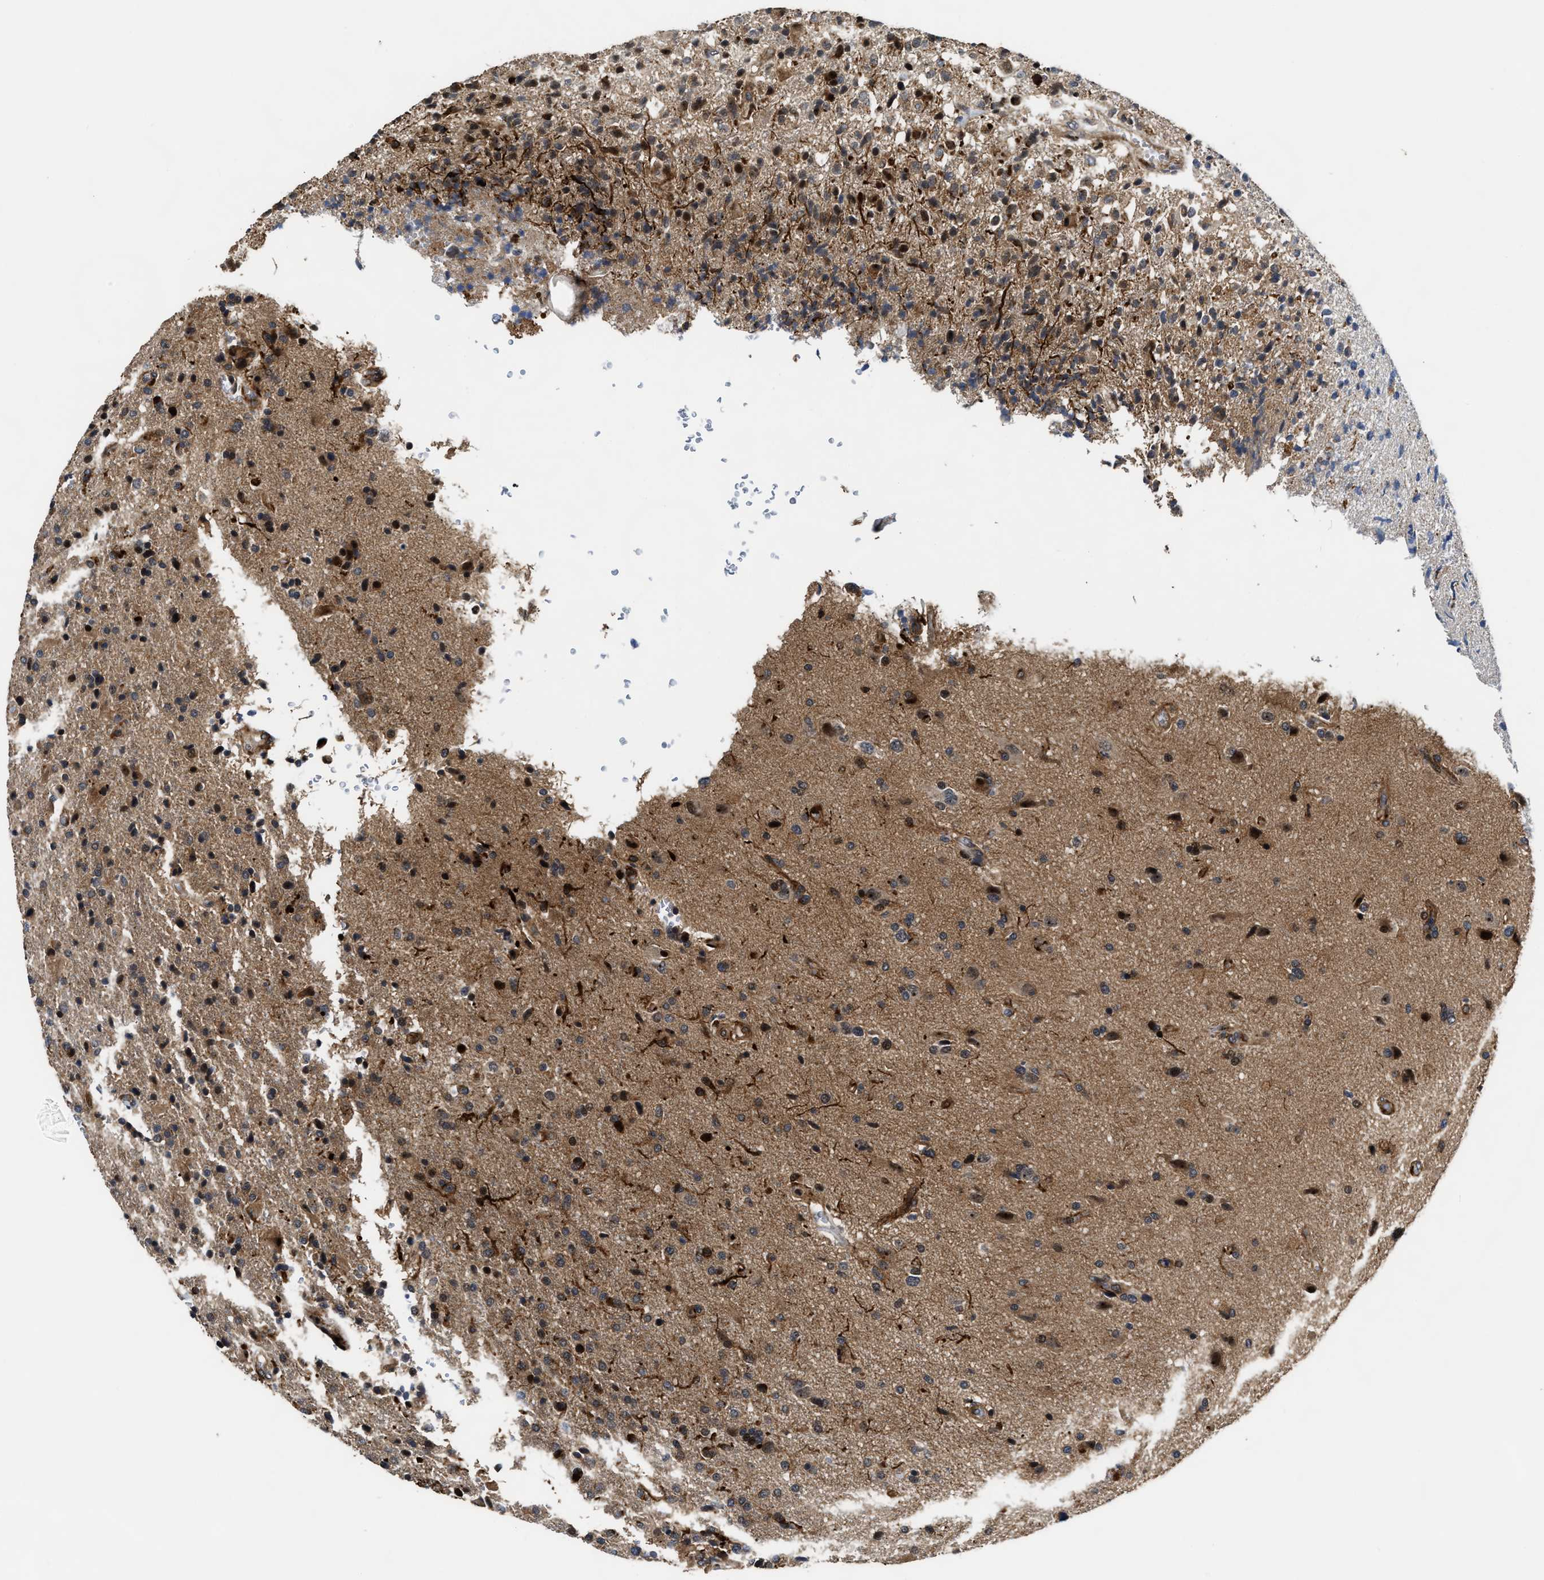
{"staining": {"intensity": "strong", "quantity": "25%-75%", "location": "cytoplasmic/membranous,nuclear"}, "tissue": "glioma", "cell_type": "Tumor cells", "image_type": "cancer", "snomed": [{"axis": "morphology", "description": "Glioma, malignant, High grade"}, {"axis": "topography", "description": "Brain"}], "caption": "Glioma tissue exhibits strong cytoplasmic/membranous and nuclear expression in approximately 25%-75% of tumor cells", "gene": "ALDH3A2", "patient": {"sex": "male", "age": 72}}